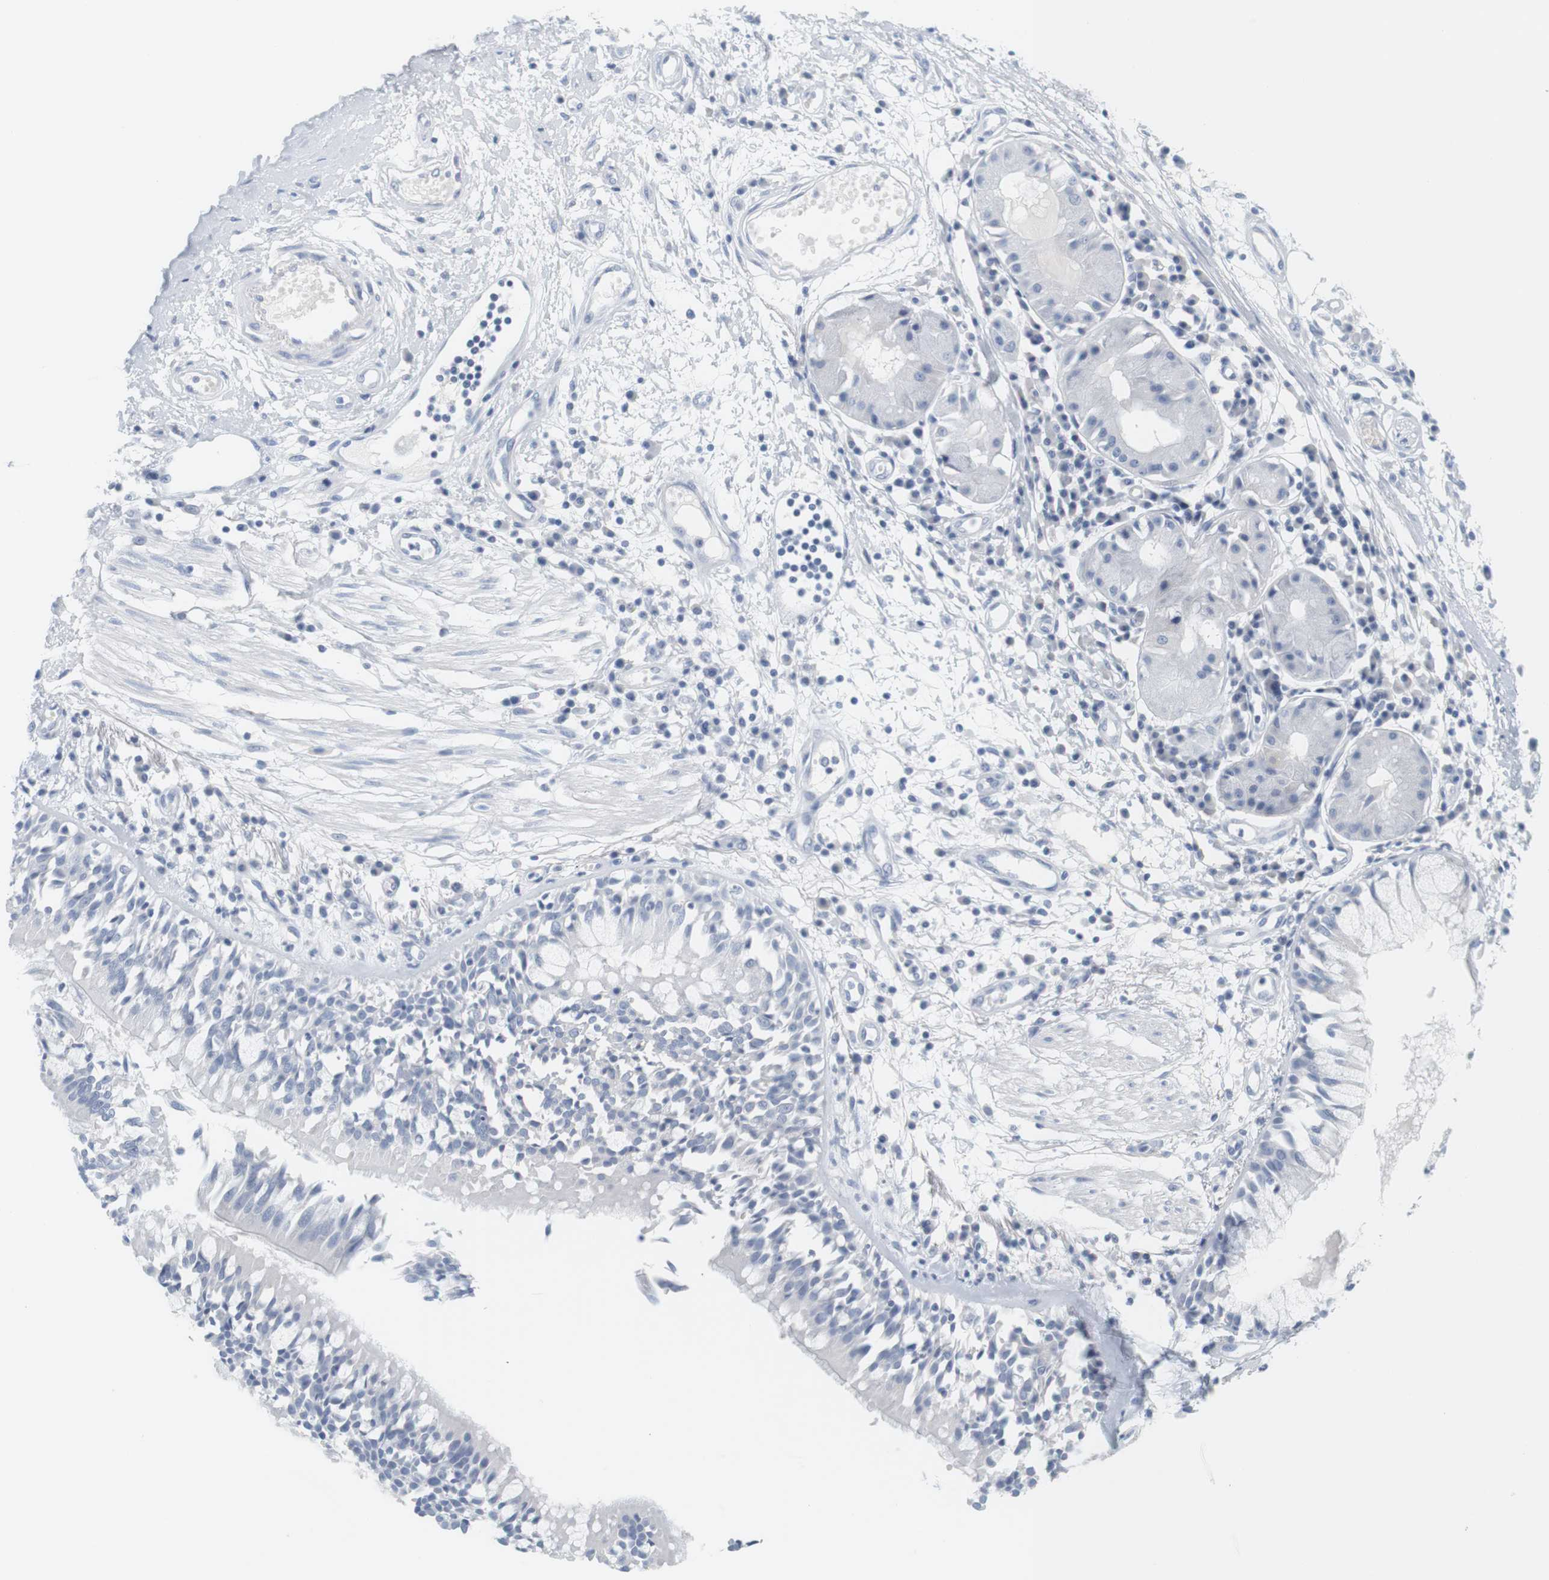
{"staining": {"intensity": "negative", "quantity": "none", "location": "none"}, "tissue": "adipose tissue", "cell_type": "Adipocytes", "image_type": "normal", "snomed": [{"axis": "morphology", "description": "Normal tissue, NOS"}, {"axis": "morphology", "description": "Adenocarcinoma, NOS"}, {"axis": "topography", "description": "Cartilage tissue"}, {"axis": "topography", "description": "Bronchus"}, {"axis": "topography", "description": "Lung"}], "caption": "Adipocytes are negative for brown protein staining in benign adipose tissue. The staining was performed using DAB to visualize the protein expression in brown, while the nuclei were stained in blue with hematoxylin (Magnification: 20x).", "gene": "OPRM1", "patient": {"sex": "female", "age": 67}}